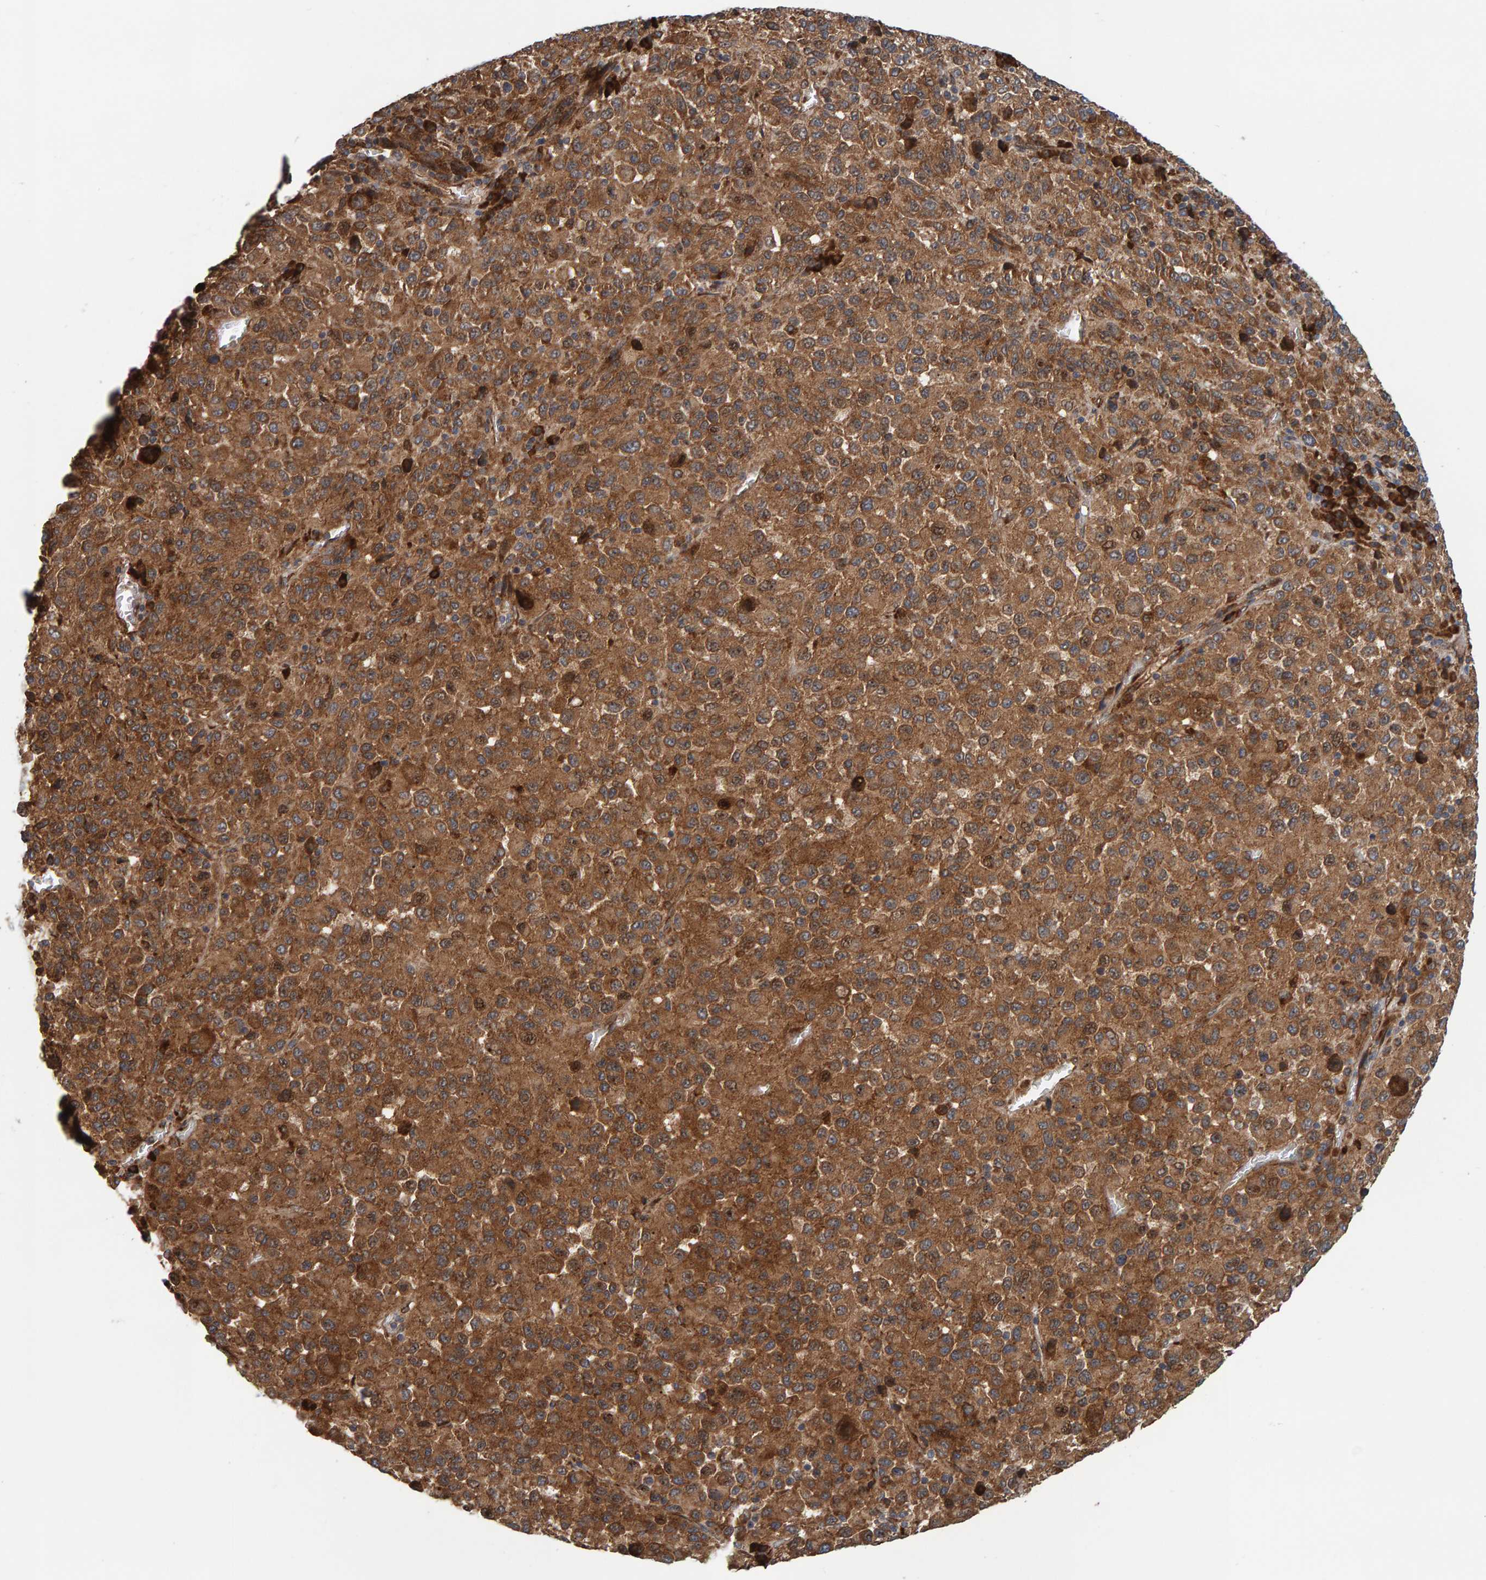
{"staining": {"intensity": "moderate", "quantity": ">75%", "location": "cytoplasmic/membranous"}, "tissue": "melanoma", "cell_type": "Tumor cells", "image_type": "cancer", "snomed": [{"axis": "morphology", "description": "Malignant melanoma, Metastatic site"}, {"axis": "topography", "description": "Lung"}], "caption": "This is an image of IHC staining of melanoma, which shows moderate positivity in the cytoplasmic/membranous of tumor cells.", "gene": "BAIAP2", "patient": {"sex": "male", "age": 64}}